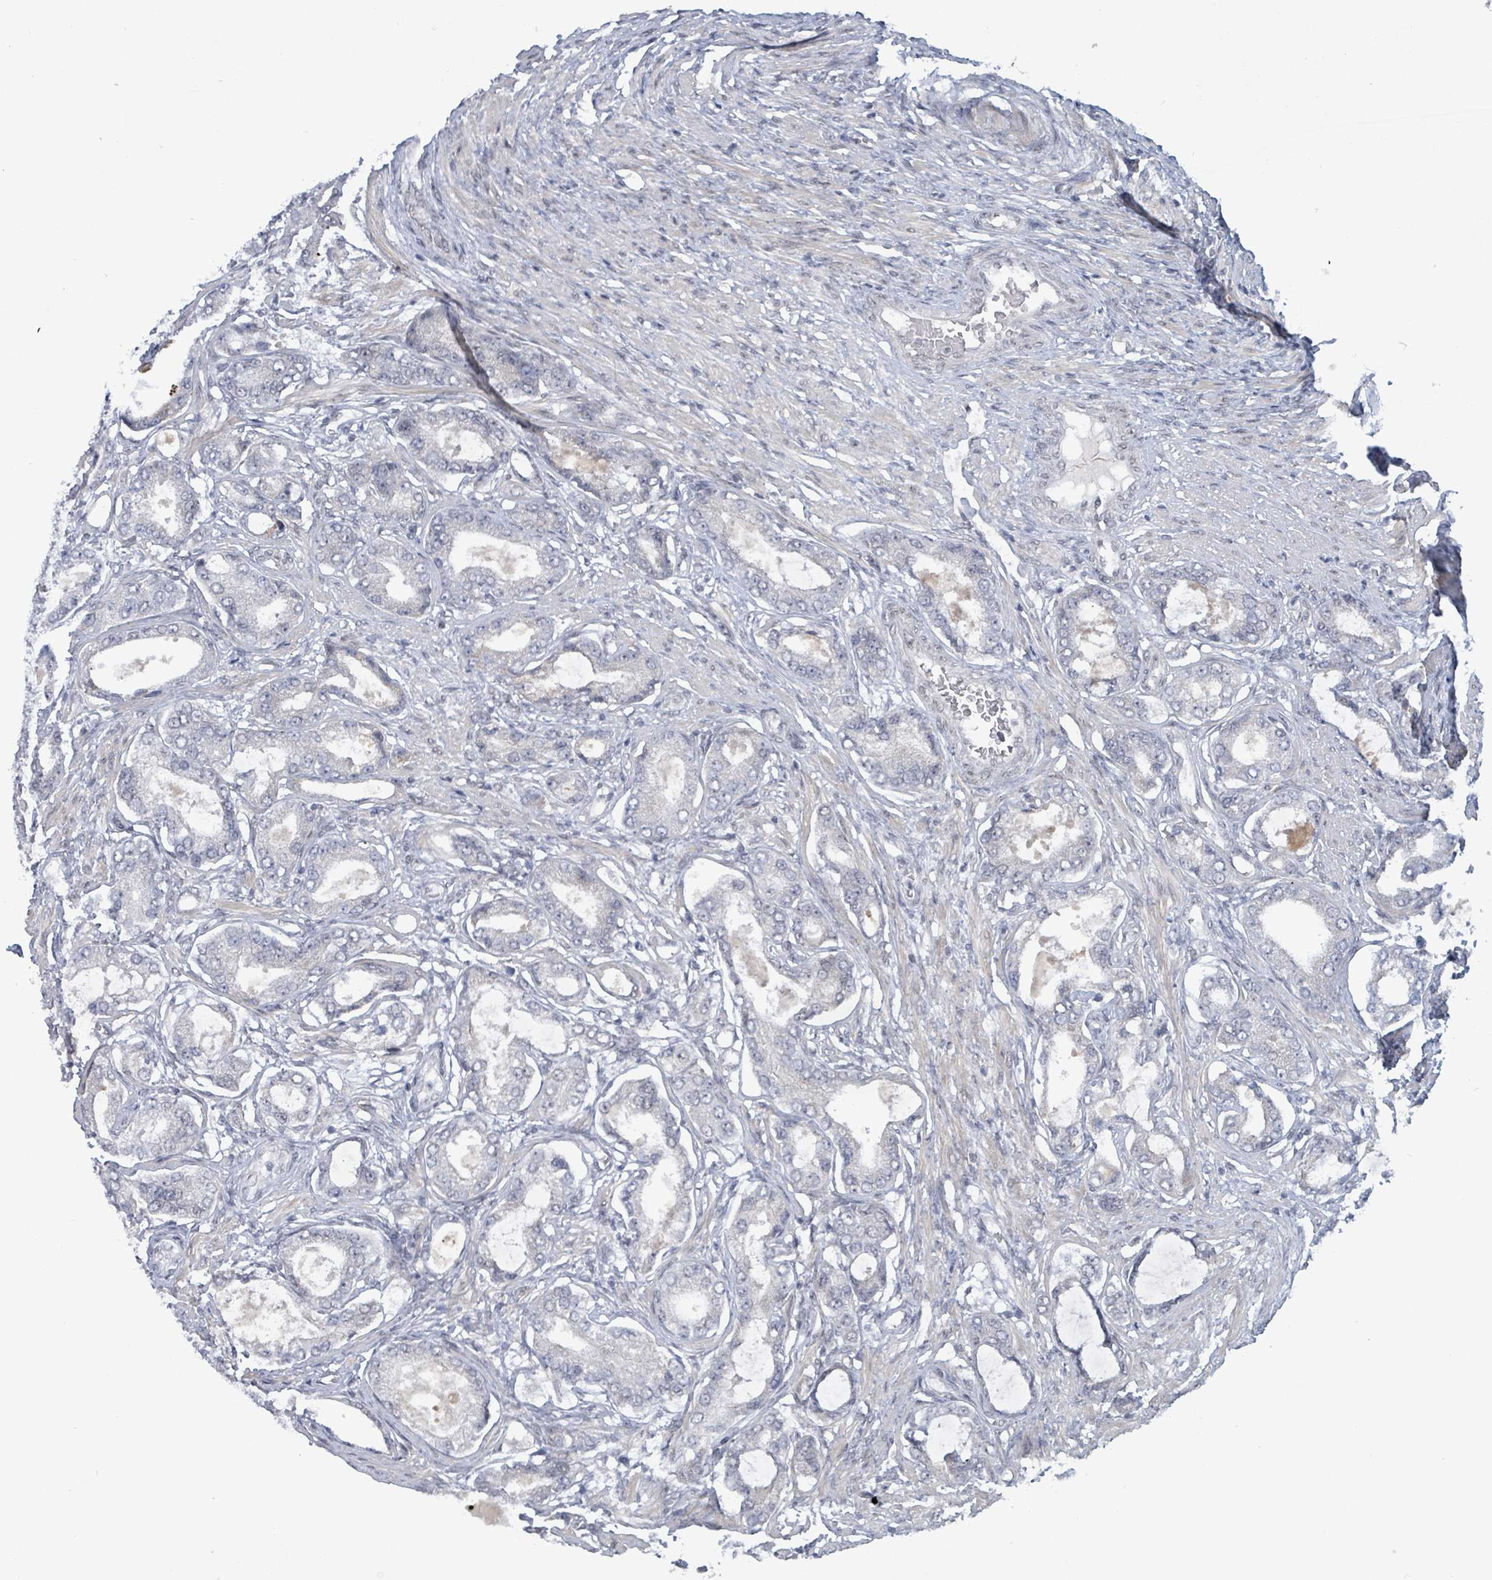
{"staining": {"intensity": "negative", "quantity": "none", "location": "none"}, "tissue": "prostate cancer", "cell_type": "Tumor cells", "image_type": "cancer", "snomed": [{"axis": "morphology", "description": "Adenocarcinoma, High grade"}, {"axis": "topography", "description": "Prostate"}], "caption": "This is a photomicrograph of immunohistochemistry (IHC) staining of high-grade adenocarcinoma (prostate), which shows no staining in tumor cells. Brightfield microscopy of immunohistochemistry stained with DAB (brown) and hematoxylin (blue), captured at high magnification.", "gene": "BANP", "patient": {"sex": "male", "age": 69}}